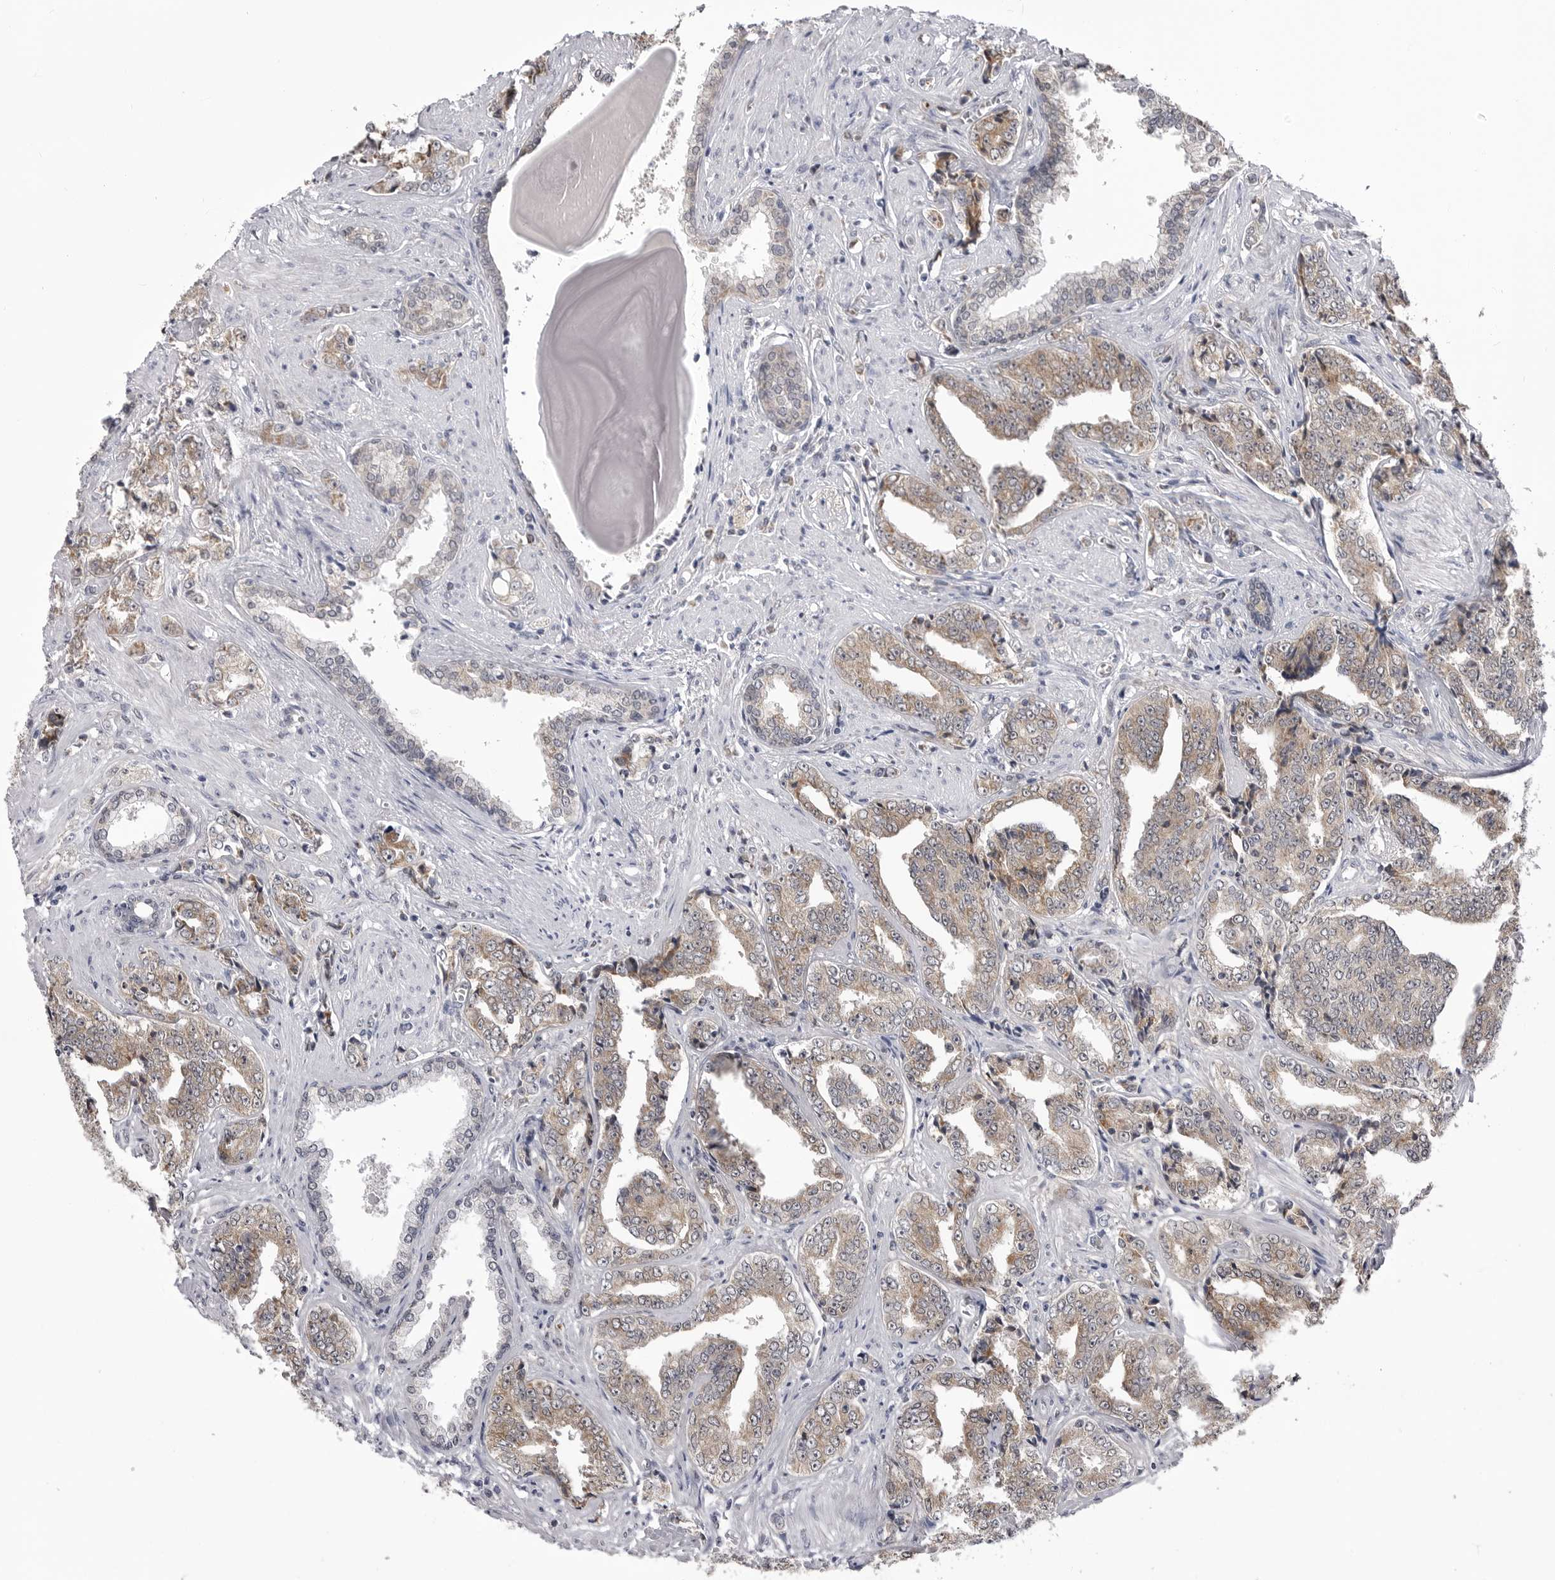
{"staining": {"intensity": "weak", "quantity": ">75%", "location": "cytoplasmic/membranous"}, "tissue": "prostate cancer", "cell_type": "Tumor cells", "image_type": "cancer", "snomed": [{"axis": "morphology", "description": "Adenocarcinoma, High grade"}, {"axis": "topography", "description": "Prostate"}], "caption": "Tumor cells demonstrate low levels of weak cytoplasmic/membranous positivity in about >75% of cells in human adenocarcinoma (high-grade) (prostate).", "gene": "FH", "patient": {"sex": "male", "age": 71}}